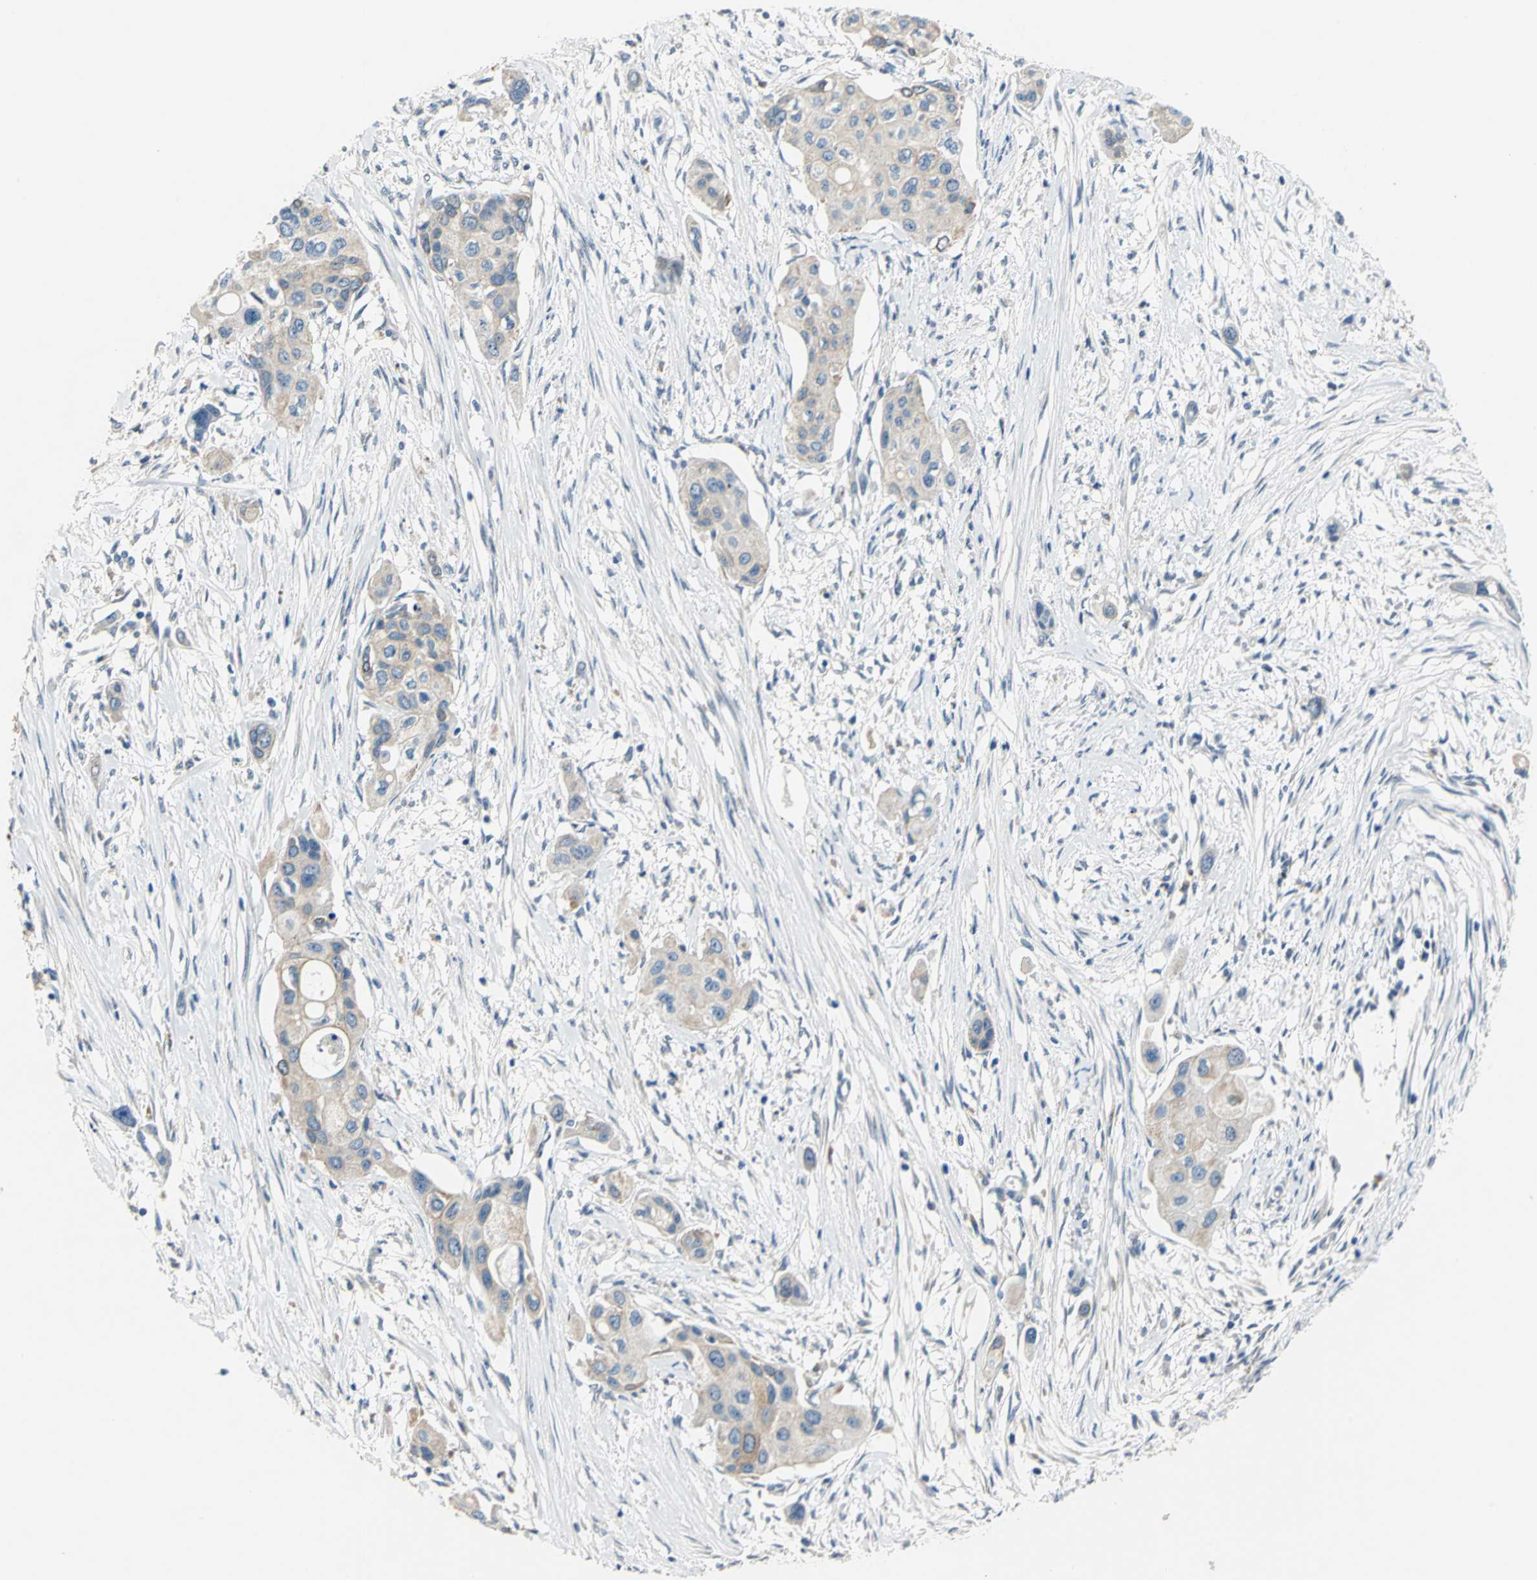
{"staining": {"intensity": "weak", "quantity": ">75%", "location": "cytoplasmic/membranous"}, "tissue": "pancreatic cancer", "cell_type": "Tumor cells", "image_type": "cancer", "snomed": [{"axis": "morphology", "description": "Adenocarcinoma, NOS"}, {"axis": "topography", "description": "Pancreas"}], "caption": "A photomicrograph of human adenocarcinoma (pancreatic) stained for a protein displays weak cytoplasmic/membranous brown staining in tumor cells. (DAB IHC with brightfield microscopy, high magnification).", "gene": "RASD2", "patient": {"sex": "female", "age": 60}}